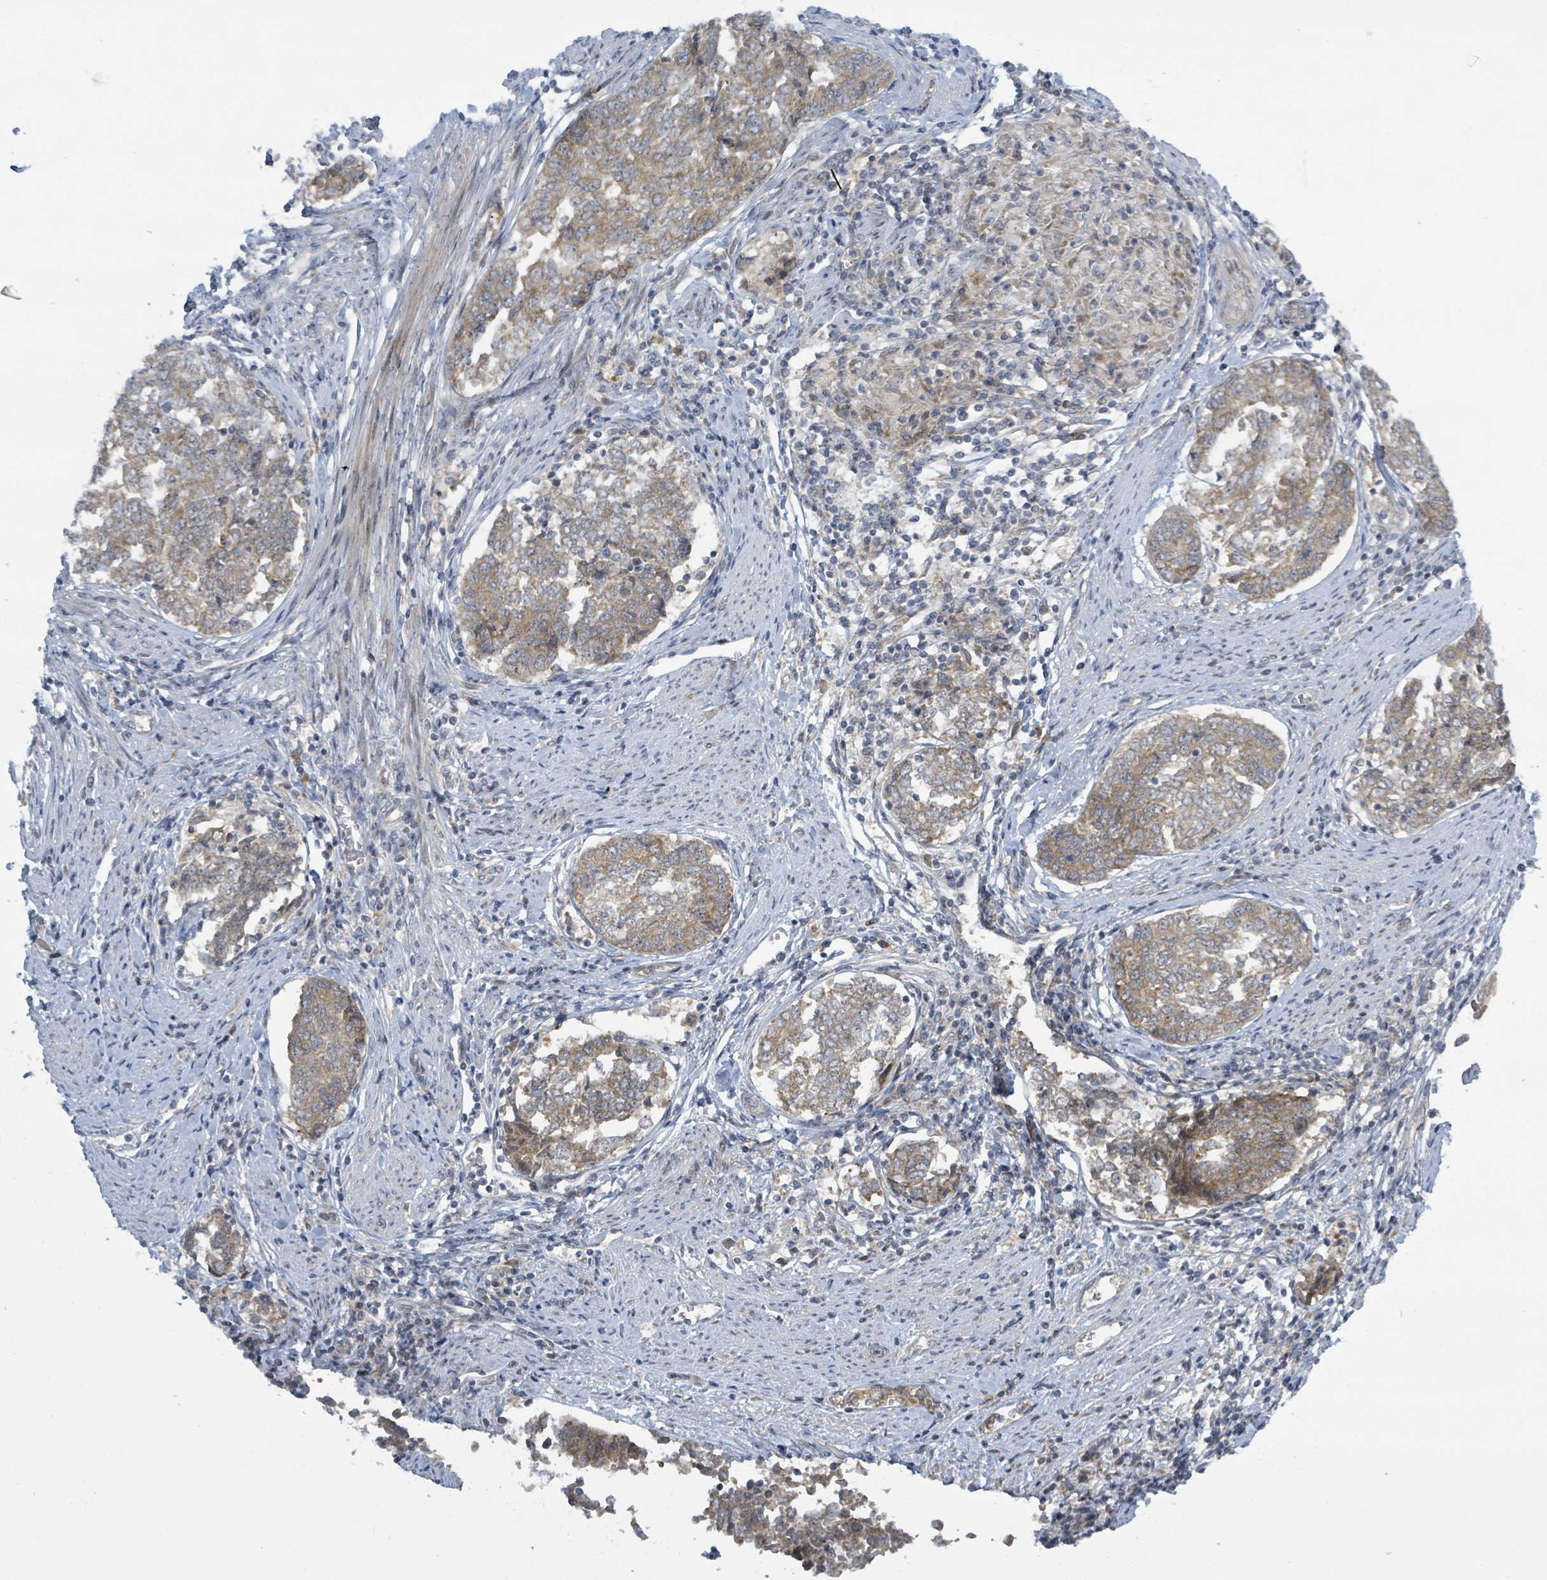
{"staining": {"intensity": "moderate", "quantity": ">75%", "location": "cytoplasmic/membranous"}, "tissue": "endometrial cancer", "cell_type": "Tumor cells", "image_type": "cancer", "snomed": [{"axis": "morphology", "description": "Adenocarcinoma, NOS"}, {"axis": "topography", "description": "Endometrium"}], "caption": "About >75% of tumor cells in endometrial cancer demonstrate moderate cytoplasmic/membranous protein staining as visualized by brown immunohistochemical staining.", "gene": "RPL32", "patient": {"sex": "female", "age": 80}}